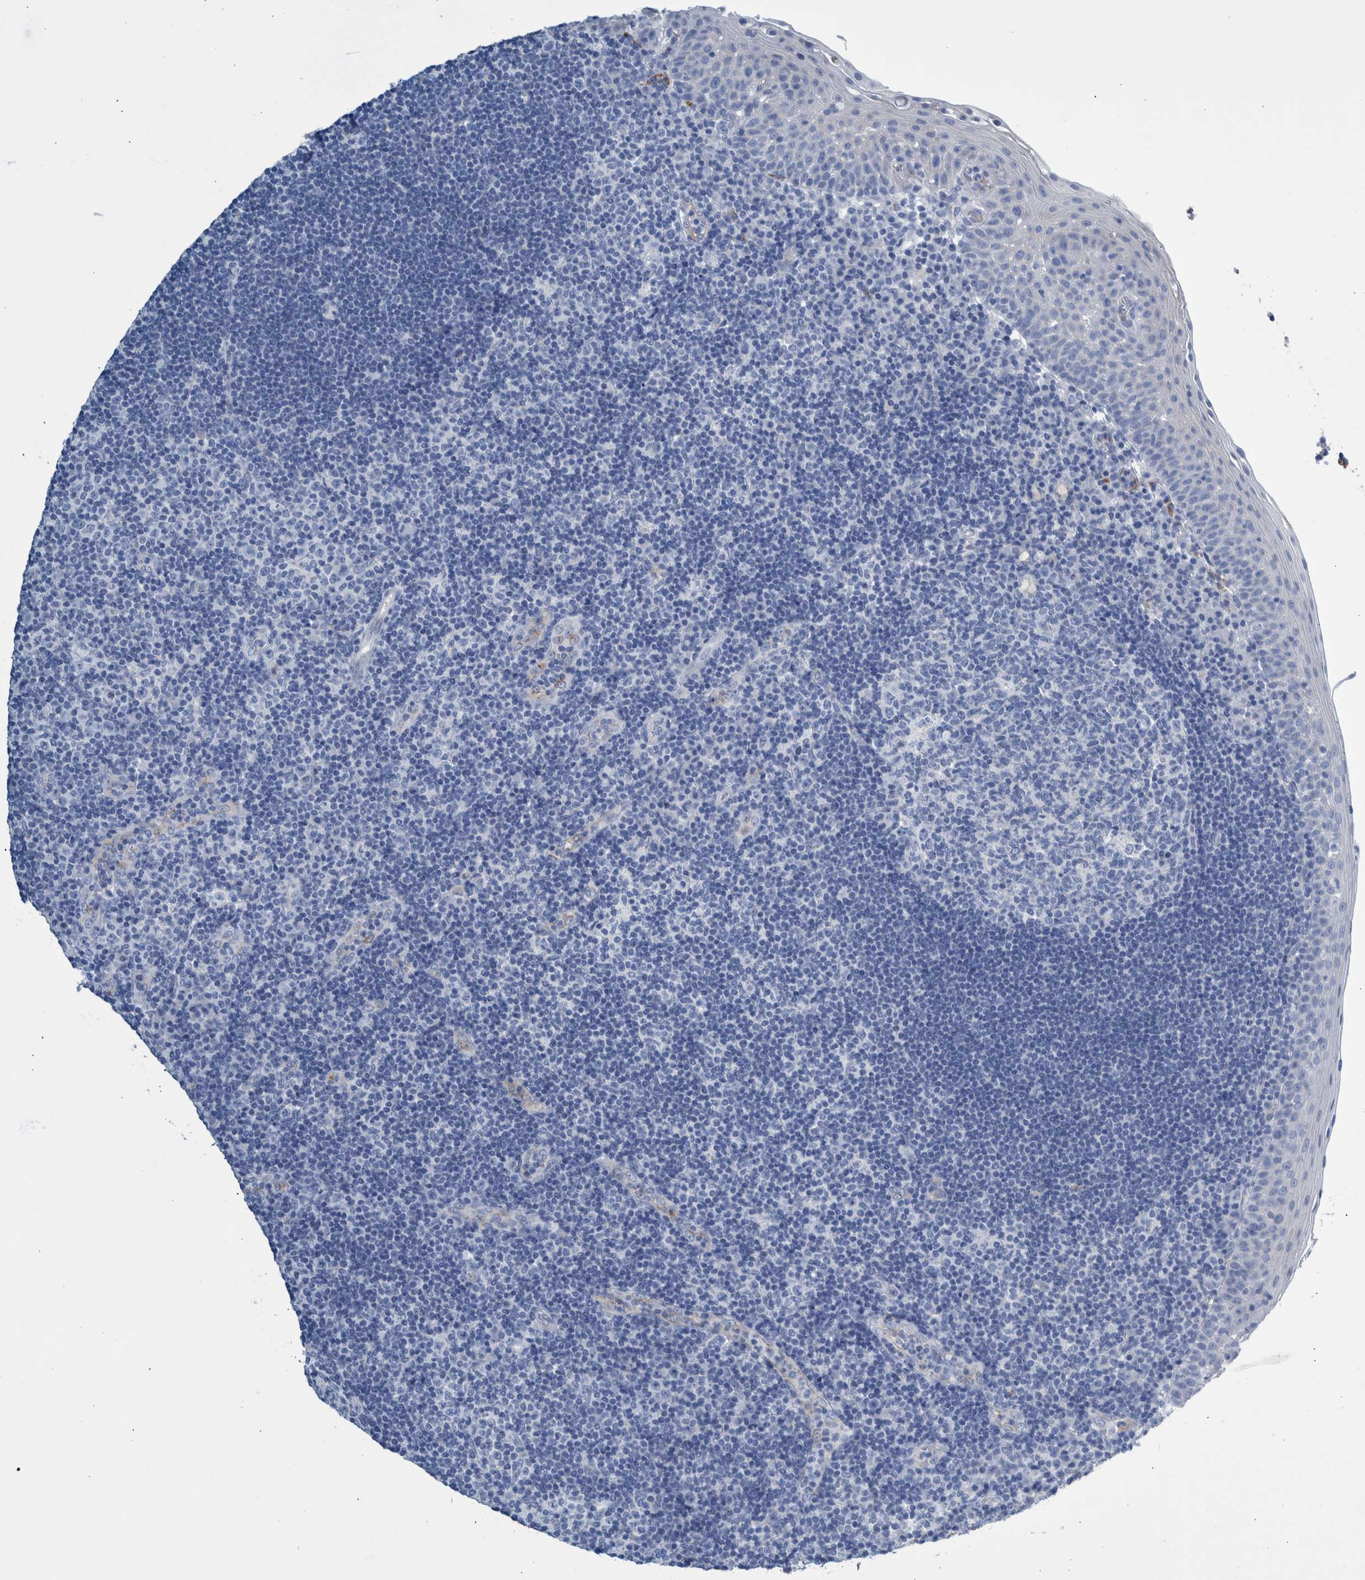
{"staining": {"intensity": "negative", "quantity": "none", "location": "none"}, "tissue": "tonsil", "cell_type": "Germinal center cells", "image_type": "normal", "snomed": [{"axis": "morphology", "description": "Normal tissue, NOS"}, {"axis": "topography", "description": "Tonsil"}], "caption": "This is an immunohistochemistry image of unremarkable tonsil. There is no positivity in germinal center cells.", "gene": "SLC34A3", "patient": {"sex": "female", "age": 40}}